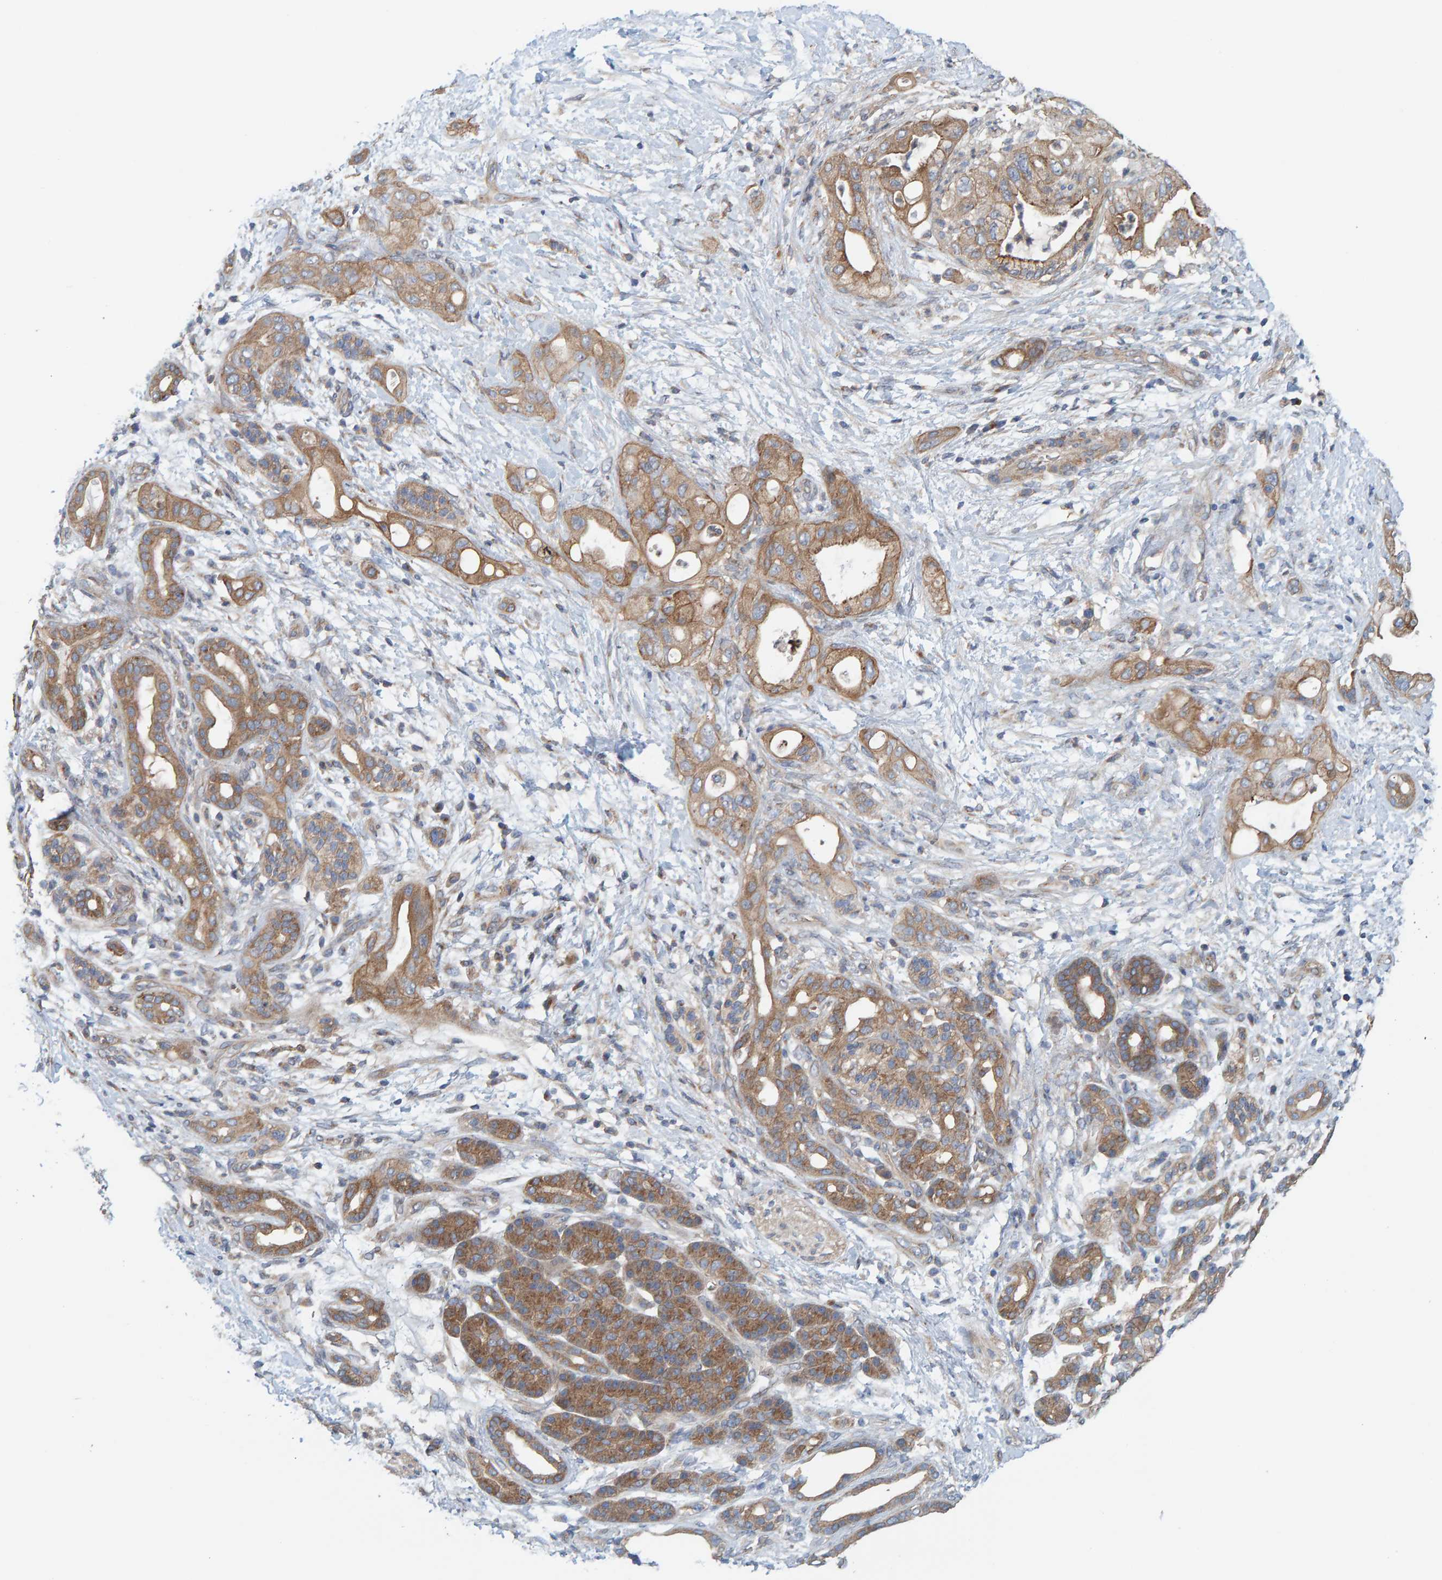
{"staining": {"intensity": "moderate", "quantity": ">75%", "location": "cytoplasmic/membranous"}, "tissue": "pancreatic cancer", "cell_type": "Tumor cells", "image_type": "cancer", "snomed": [{"axis": "morphology", "description": "Adenocarcinoma, NOS"}, {"axis": "topography", "description": "Pancreas"}], "caption": "Immunohistochemical staining of pancreatic cancer displays medium levels of moderate cytoplasmic/membranous staining in approximately >75% of tumor cells.", "gene": "UBAP1", "patient": {"sex": "male", "age": 59}}